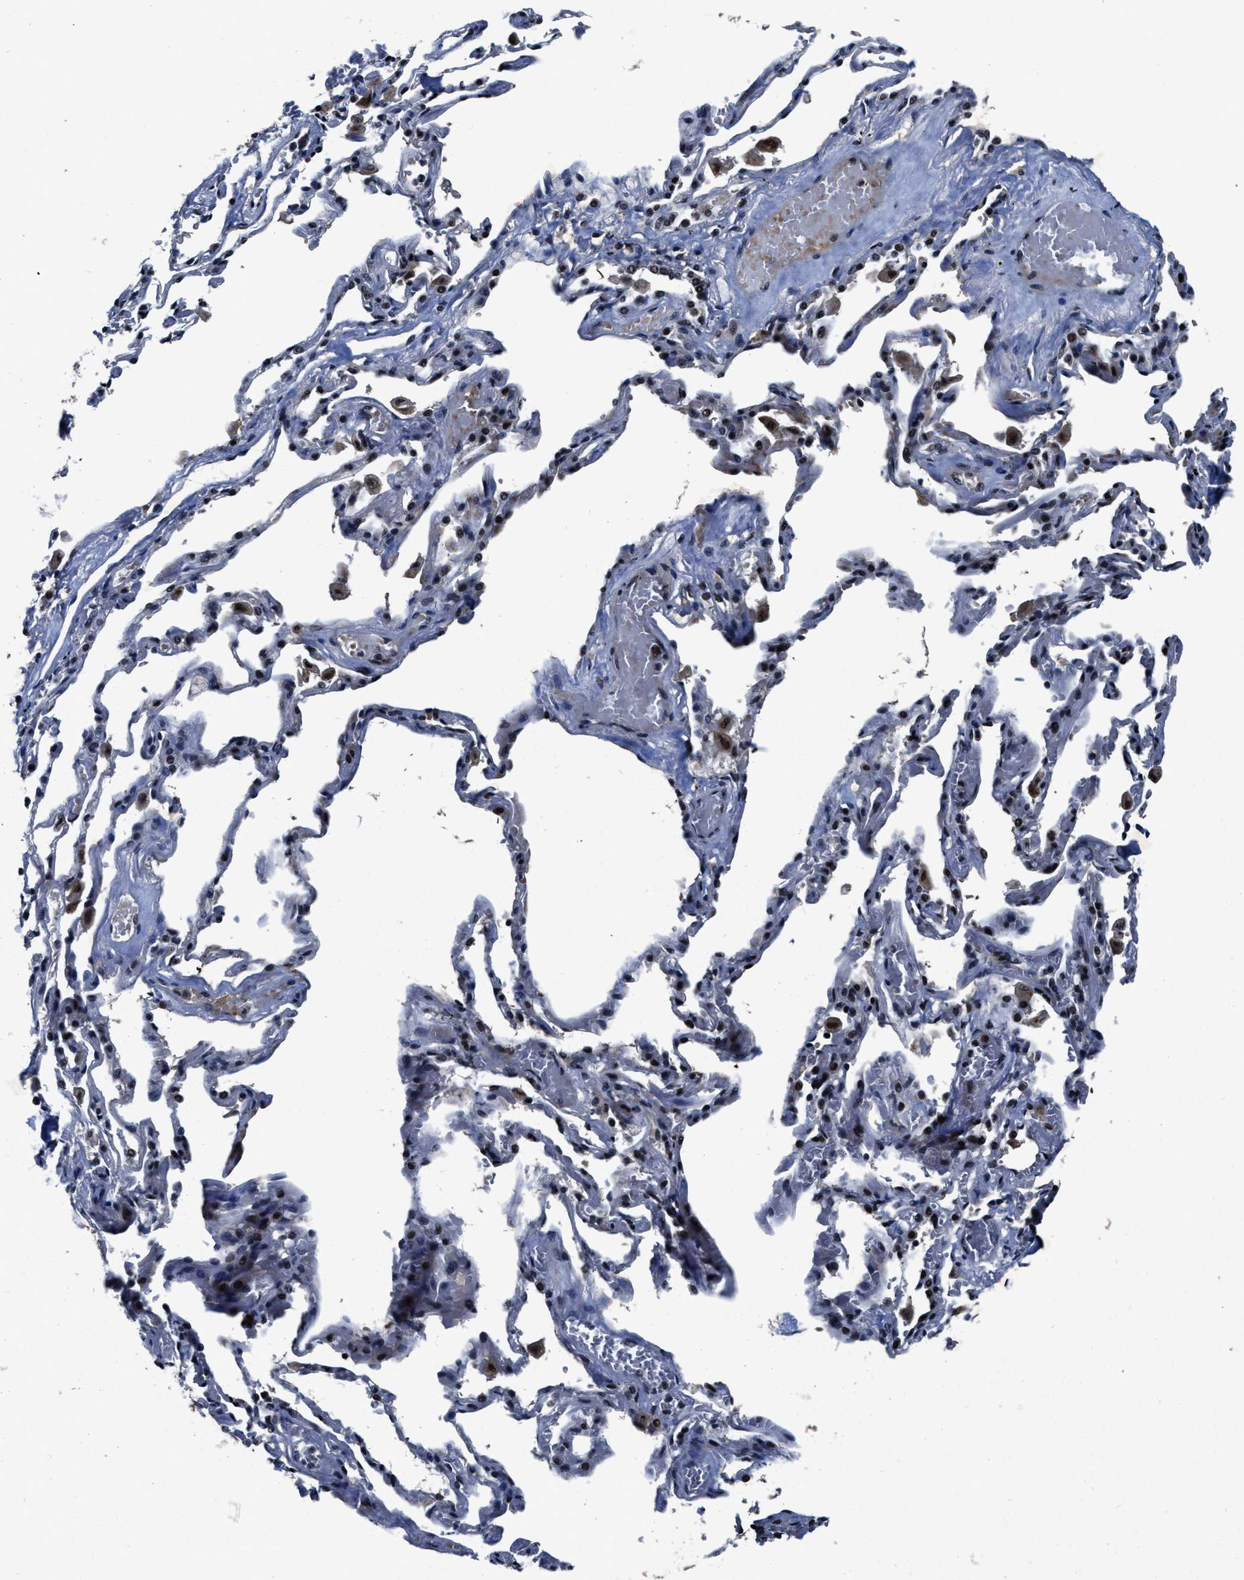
{"staining": {"intensity": "weak", "quantity": ">75%", "location": "nuclear"}, "tissue": "adipose tissue", "cell_type": "Adipocytes", "image_type": "normal", "snomed": [{"axis": "morphology", "description": "Normal tissue, NOS"}, {"axis": "topography", "description": "Cartilage tissue"}, {"axis": "topography", "description": "Lung"}], "caption": "The immunohistochemical stain shows weak nuclear expression in adipocytes of normal adipose tissue.", "gene": "ZNF233", "patient": {"sex": "female", "age": 77}}